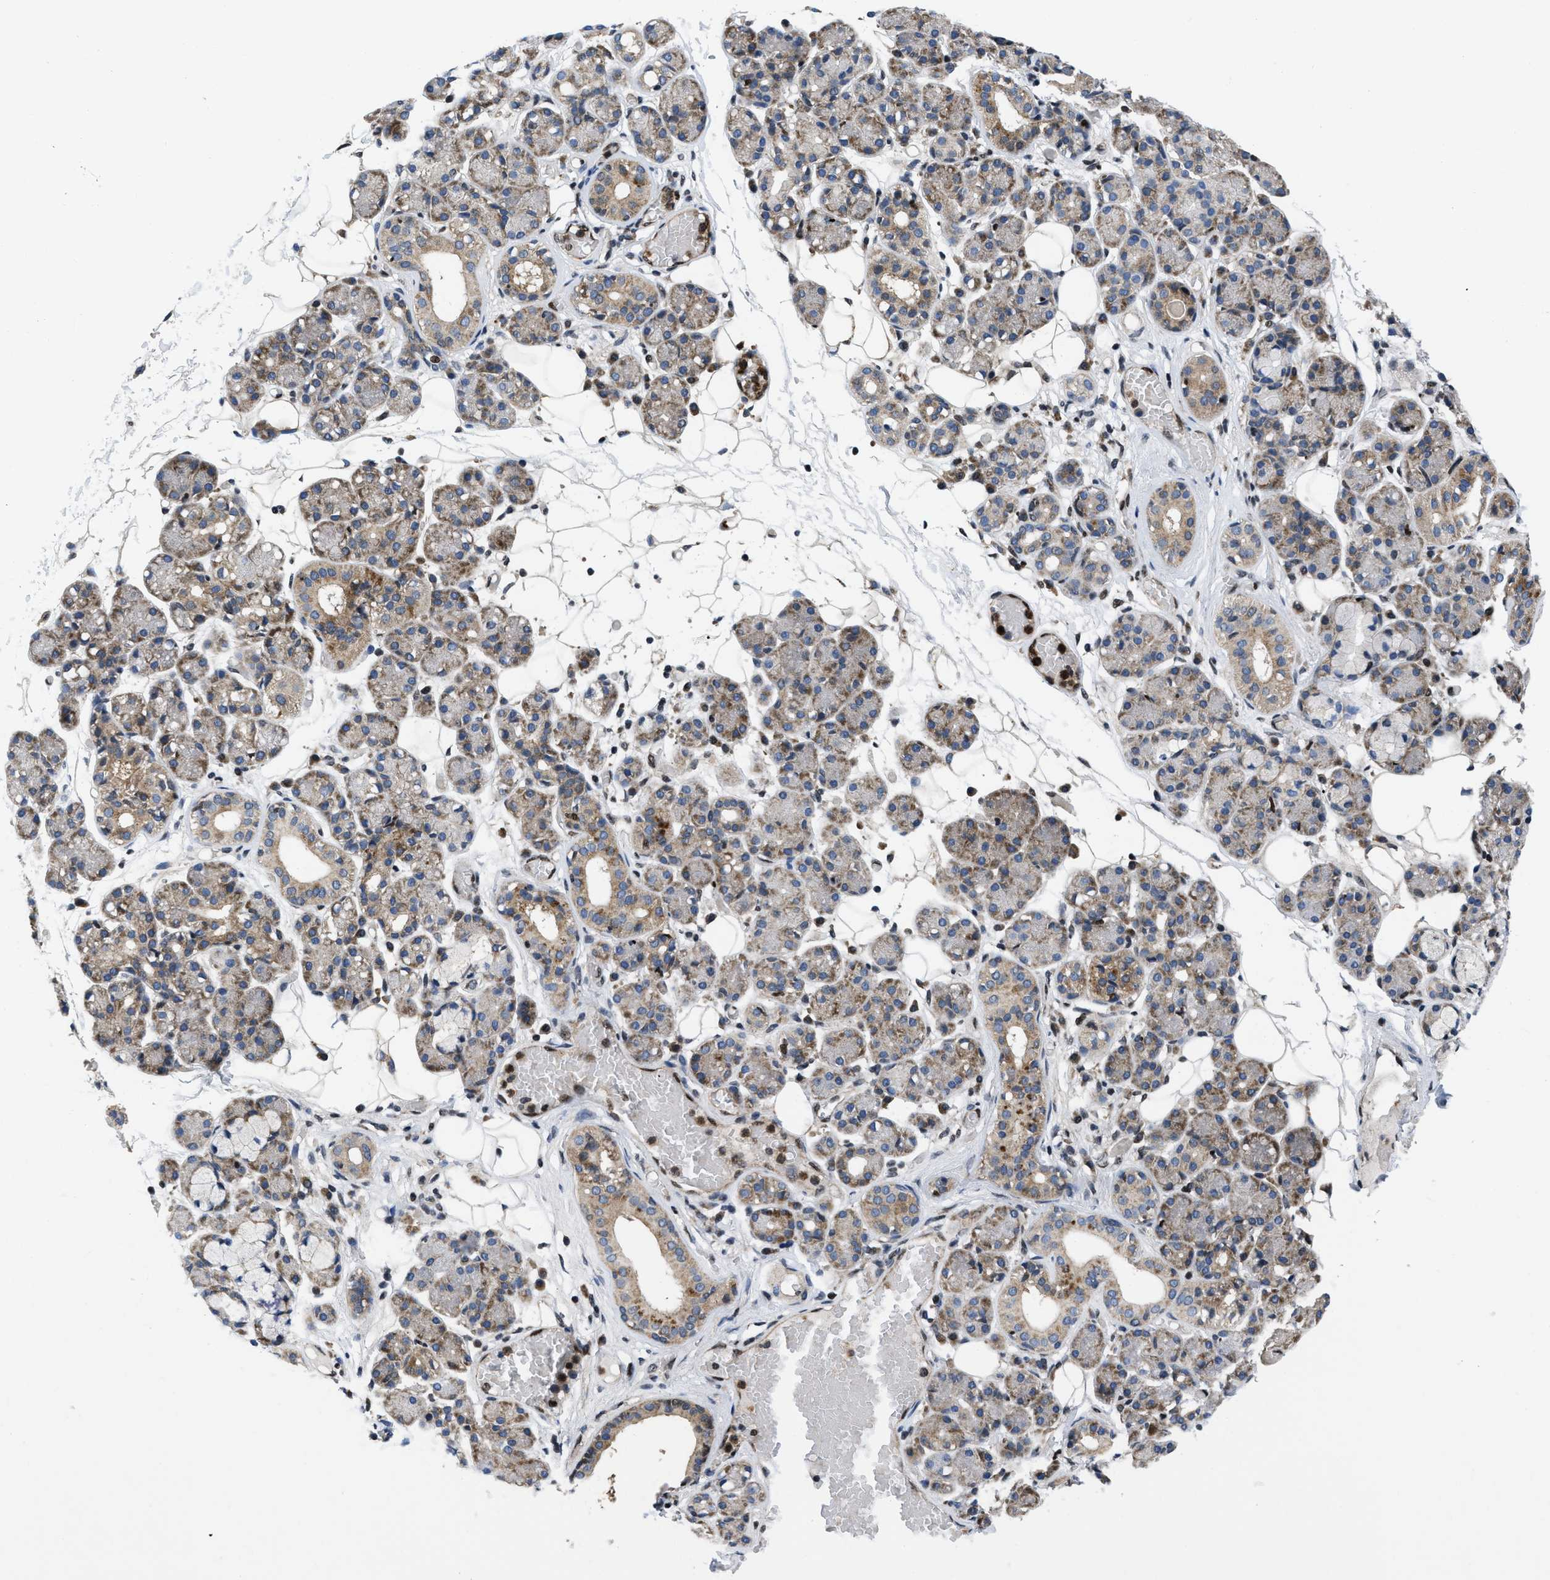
{"staining": {"intensity": "moderate", "quantity": ">75%", "location": "cytoplasmic/membranous"}, "tissue": "salivary gland", "cell_type": "Glandular cells", "image_type": "normal", "snomed": [{"axis": "morphology", "description": "Normal tissue, NOS"}, {"axis": "topography", "description": "Salivary gland"}], "caption": "Protein expression analysis of unremarkable salivary gland demonstrates moderate cytoplasmic/membranous positivity in about >75% of glandular cells. (DAB (3,3'-diaminobenzidine) IHC, brown staining for protein, blue staining for nuclei).", "gene": "PPP2CB", "patient": {"sex": "male", "age": 63}}